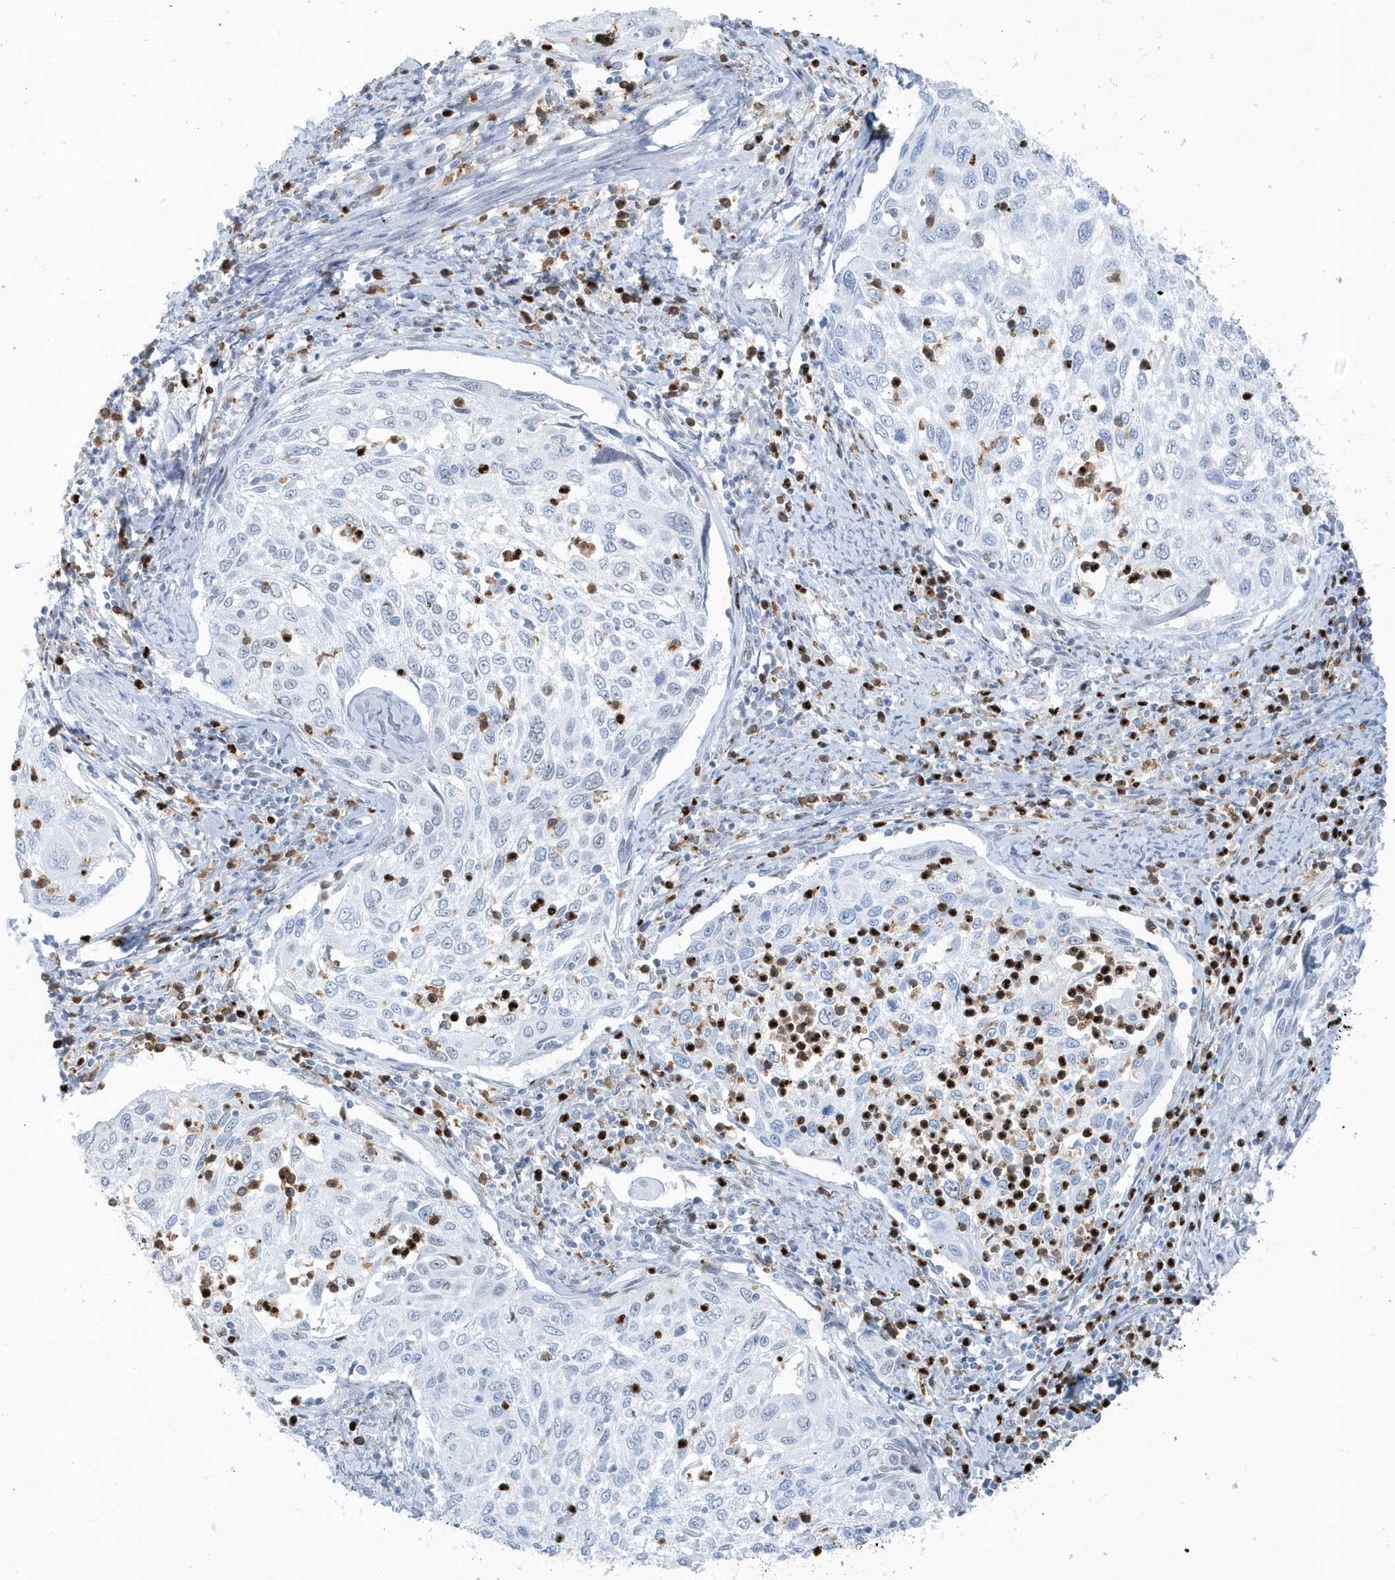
{"staining": {"intensity": "negative", "quantity": "none", "location": "none"}, "tissue": "cervical cancer", "cell_type": "Tumor cells", "image_type": "cancer", "snomed": [{"axis": "morphology", "description": "Squamous cell carcinoma, NOS"}, {"axis": "topography", "description": "Cervix"}], "caption": "A high-resolution photomicrograph shows immunohistochemistry (IHC) staining of squamous cell carcinoma (cervical), which demonstrates no significant expression in tumor cells.", "gene": "SMIM34", "patient": {"sex": "female", "age": 70}}